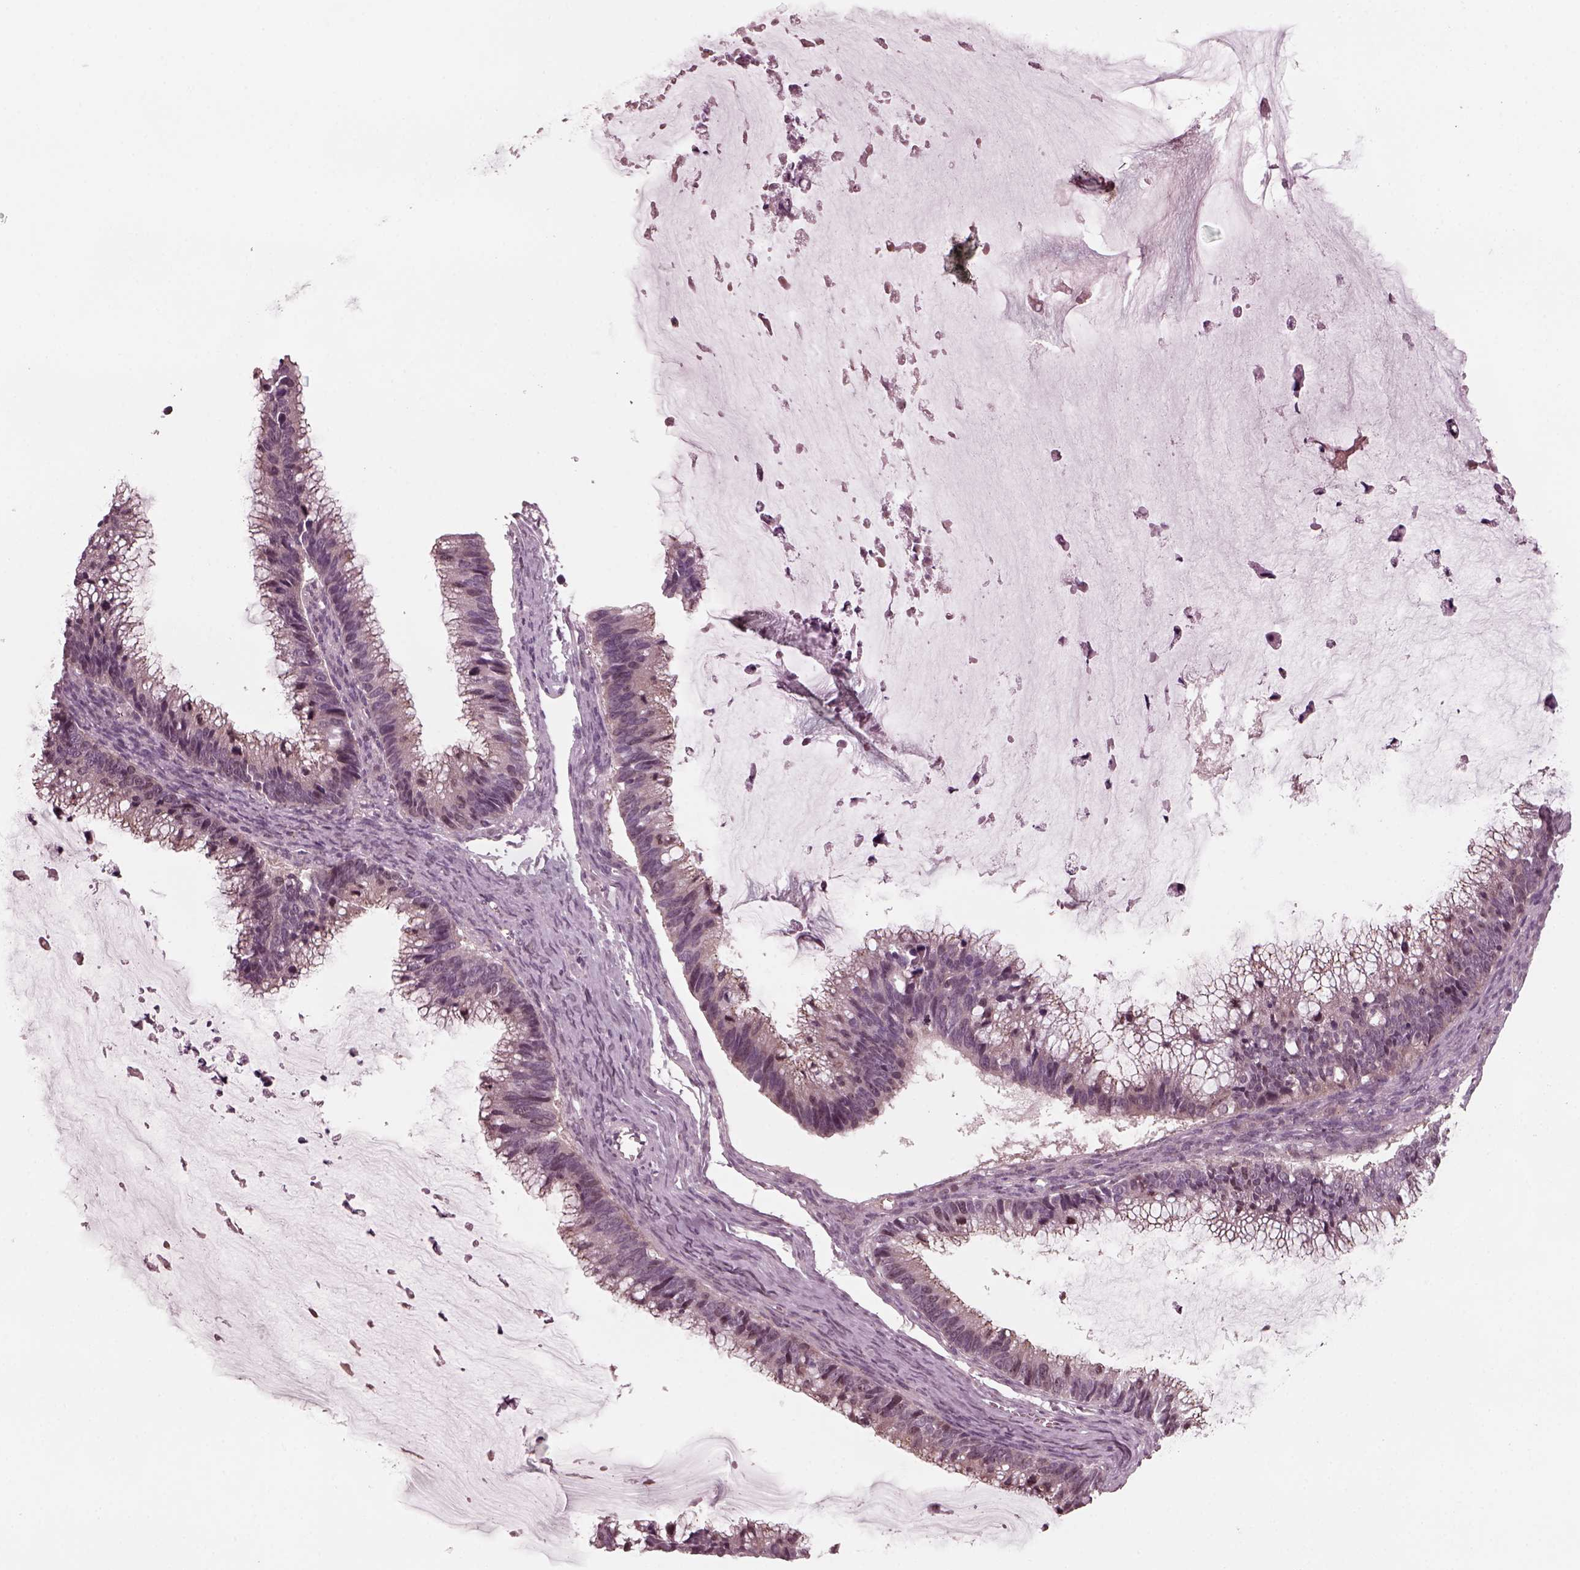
{"staining": {"intensity": "negative", "quantity": "none", "location": "none"}, "tissue": "ovarian cancer", "cell_type": "Tumor cells", "image_type": "cancer", "snomed": [{"axis": "morphology", "description": "Cystadenocarcinoma, mucinous, NOS"}, {"axis": "topography", "description": "Ovary"}], "caption": "This is a photomicrograph of immunohistochemistry (IHC) staining of ovarian cancer, which shows no positivity in tumor cells.", "gene": "SAXO1", "patient": {"sex": "female", "age": 38}}